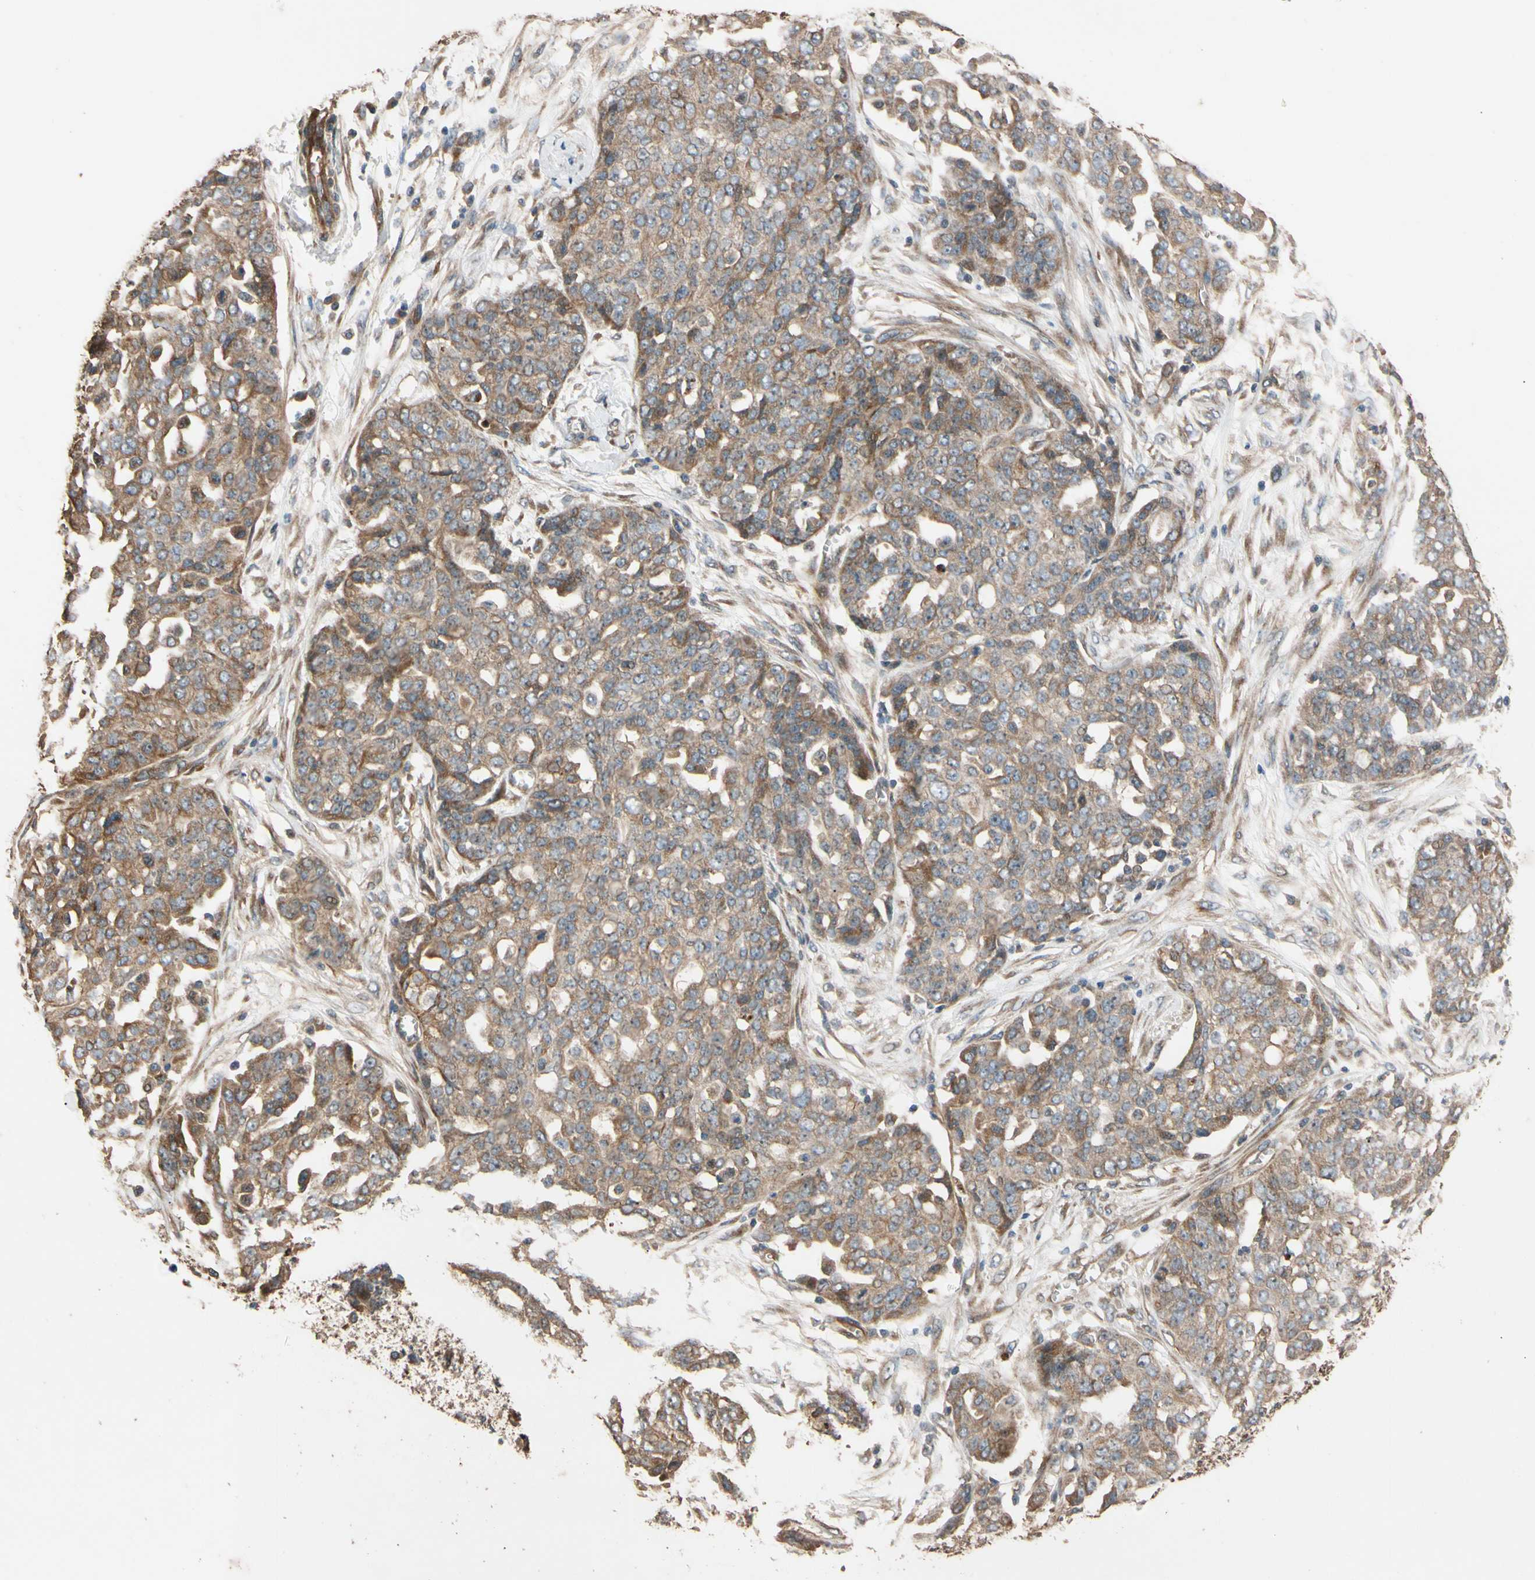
{"staining": {"intensity": "weak", "quantity": "25%-75%", "location": "cytoplasmic/membranous"}, "tissue": "ovarian cancer", "cell_type": "Tumor cells", "image_type": "cancer", "snomed": [{"axis": "morphology", "description": "Cystadenocarcinoma, serous, NOS"}, {"axis": "topography", "description": "Soft tissue"}, {"axis": "topography", "description": "Ovary"}], "caption": "Approximately 25%-75% of tumor cells in ovarian cancer display weak cytoplasmic/membranous protein staining as visualized by brown immunohistochemical staining.", "gene": "MGRN1", "patient": {"sex": "female", "age": 57}}